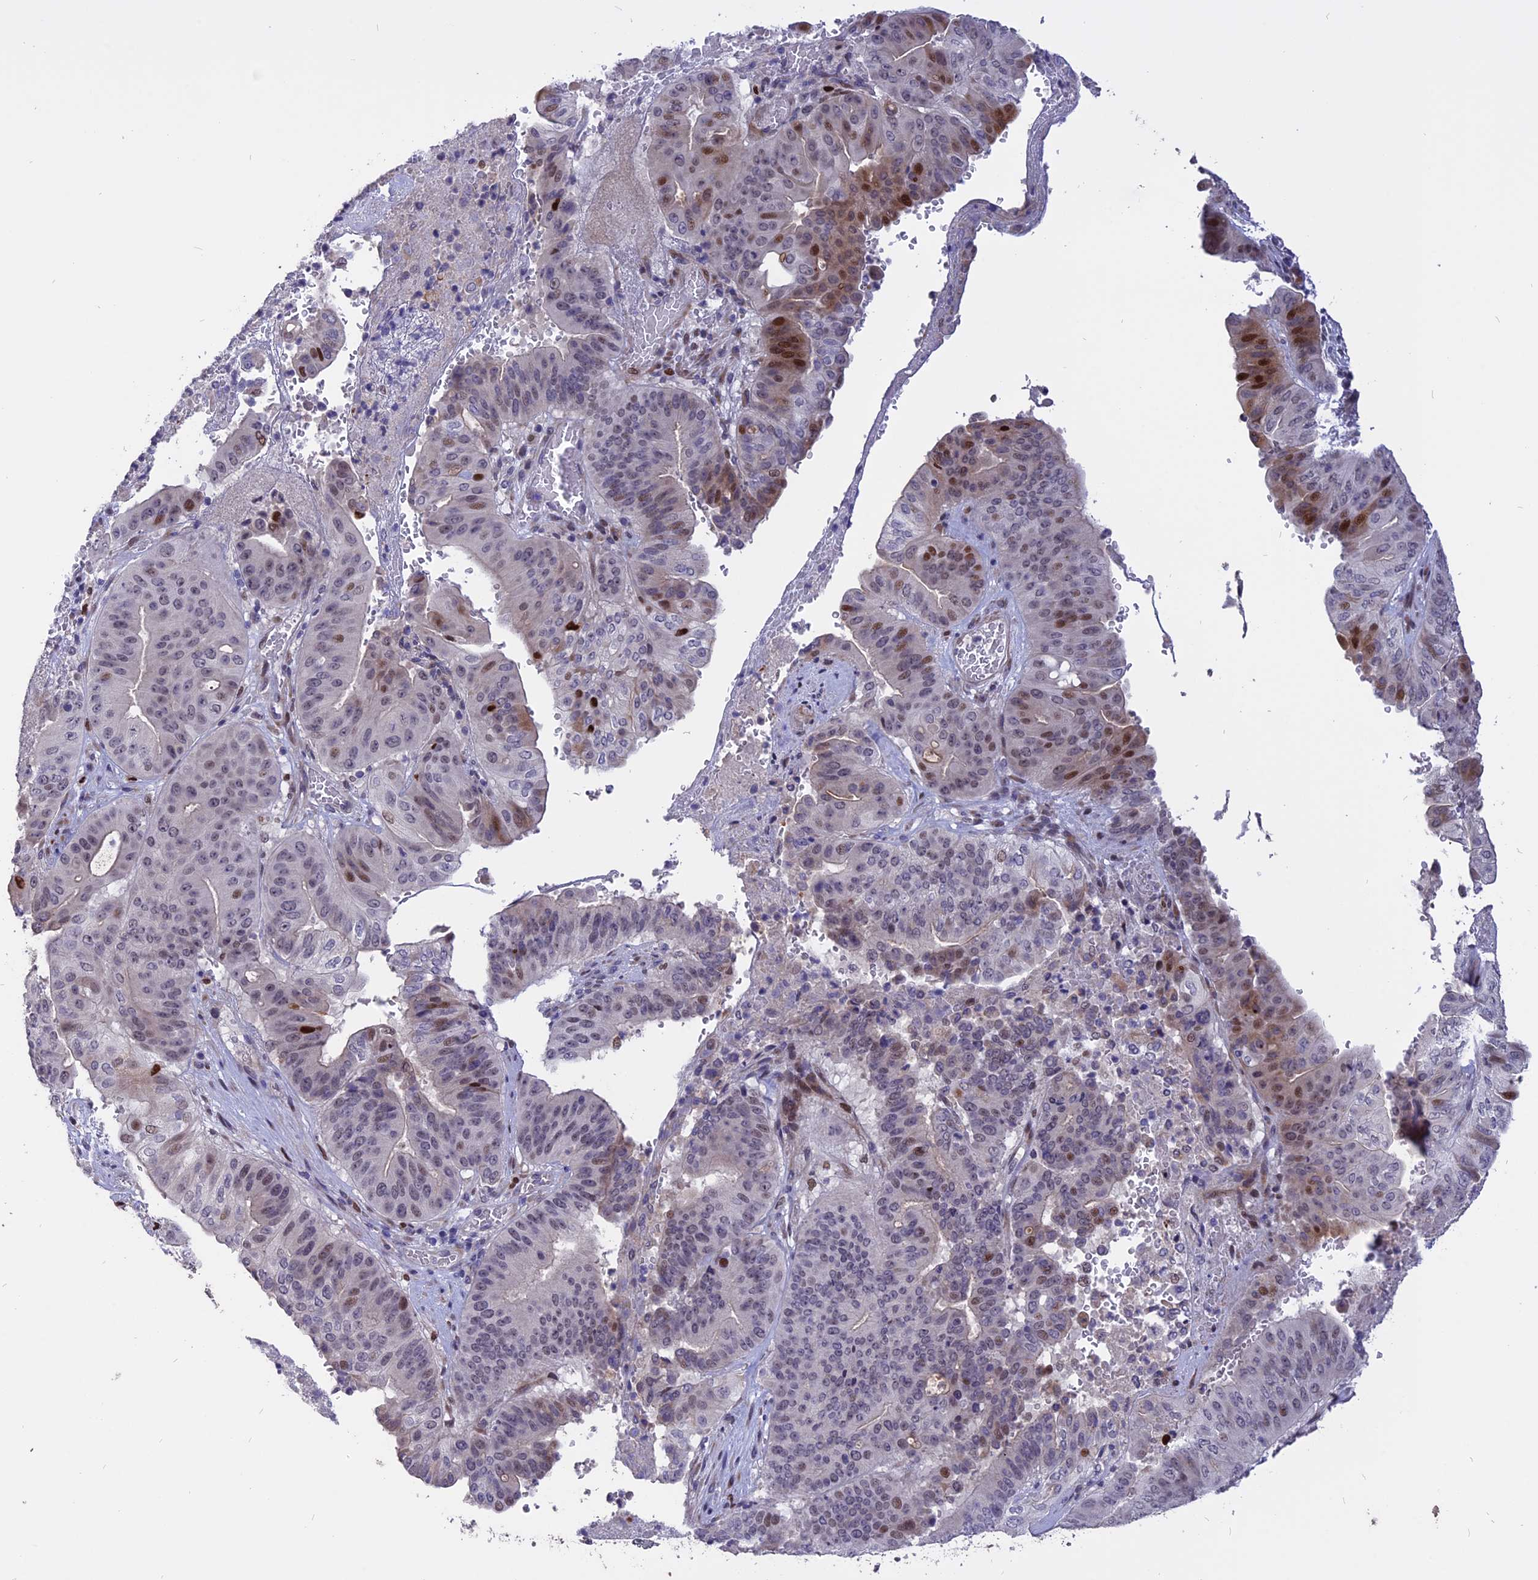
{"staining": {"intensity": "moderate", "quantity": "<25%", "location": "nuclear"}, "tissue": "pancreatic cancer", "cell_type": "Tumor cells", "image_type": "cancer", "snomed": [{"axis": "morphology", "description": "Adenocarcinoma, NOS"}, {"axis": "topography", "description": "Pancreas"}], "caption": "Brown immunohistochemical staining in human adenocarcinoma (pancreatic) shows moderate nuclear positivity in approximately <25% of tumor cells. The protein is shown in brown color, while the nuclei are stained blue.", "gene": "TMEM263", "patient": {"sex": "female", "age": 77}}